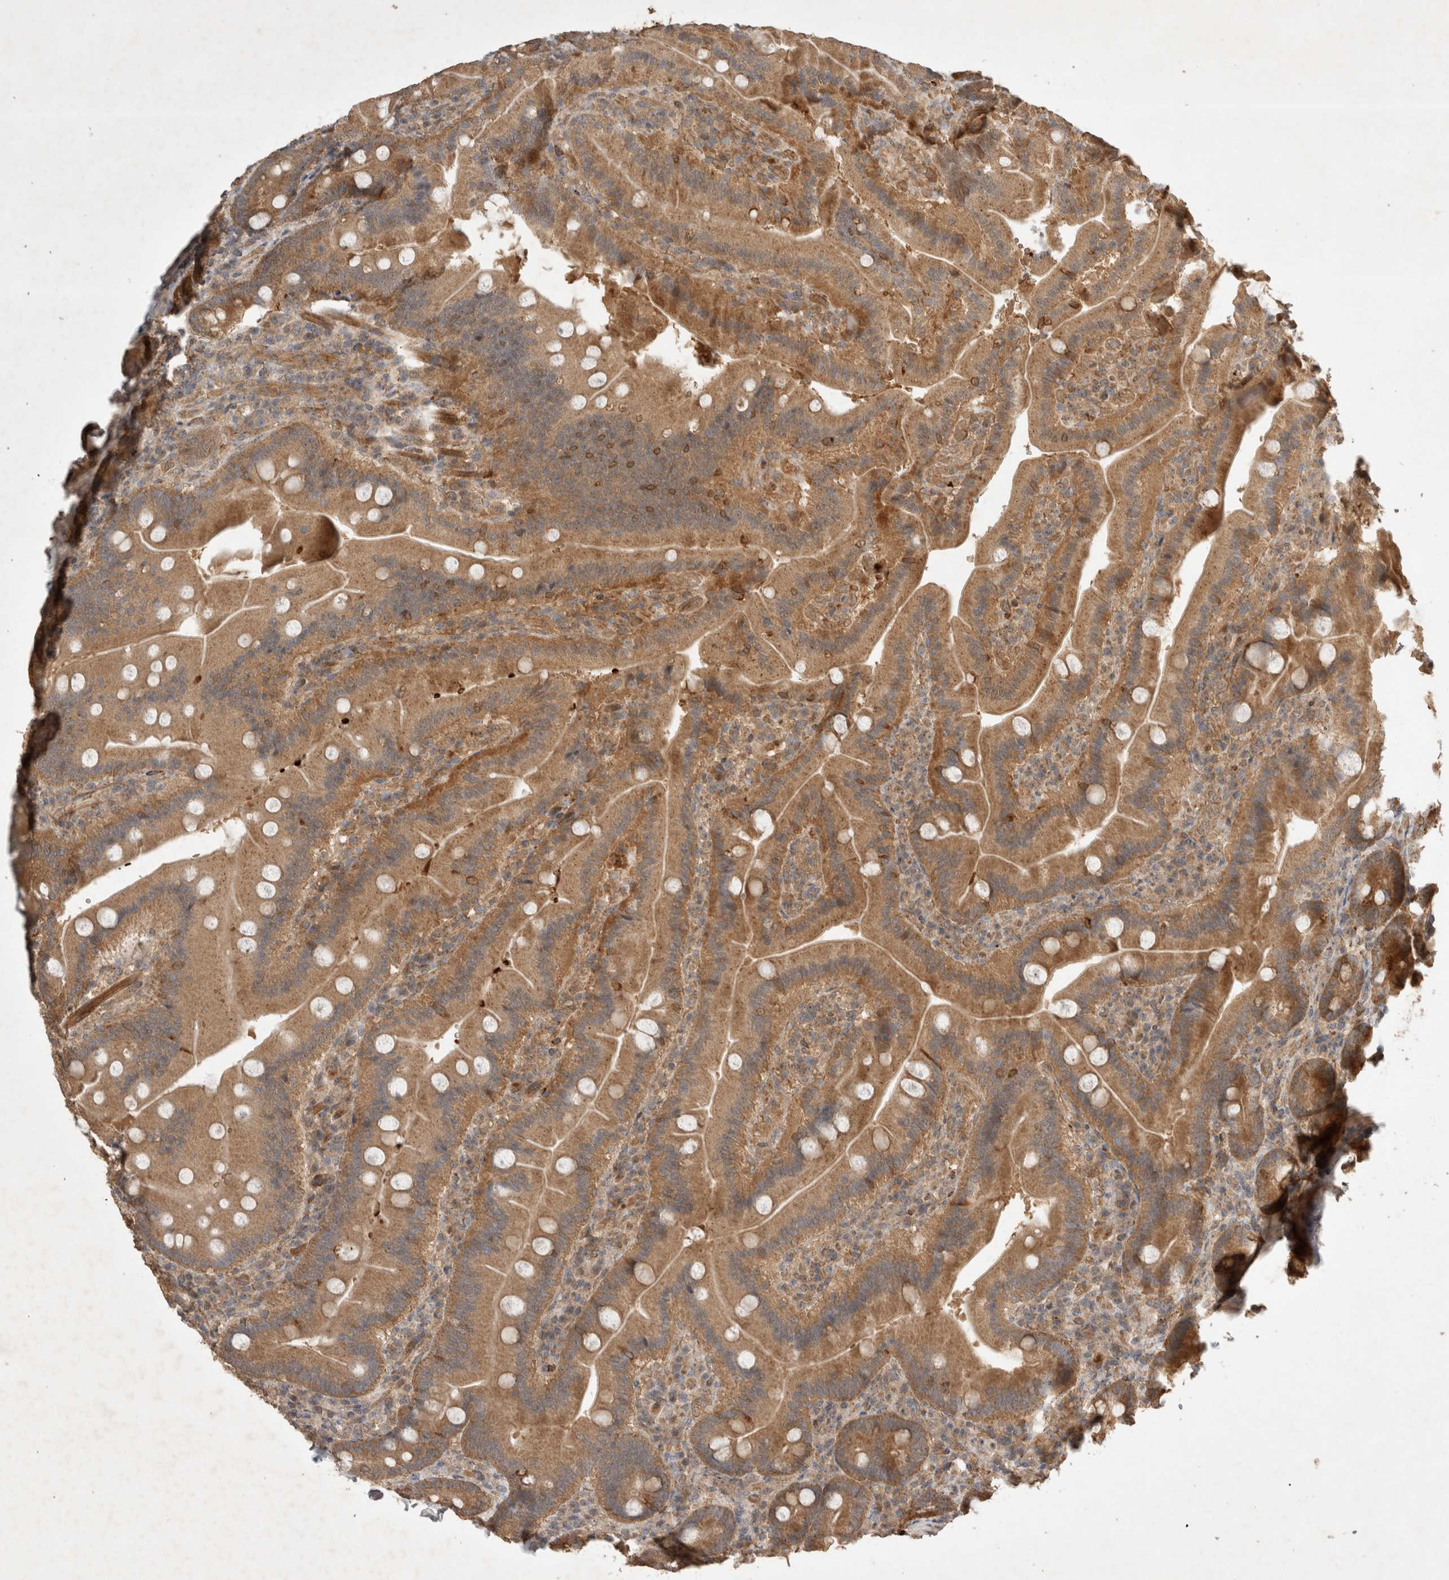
{"staining": {"intensity": "moderate", "quantity": ">75%", "location": "cytoplasmic/membranous"}, "tissue": "duodenum", "cell_type": "Glandular cells", "image_type": "normal", "snomed": [{"axis": "morphology", "description": "Normal tissue, NOS"}, {"axis": "topography", "description": "Duodenum"}], "caption": "About >75% of glandular cells in benign human duodenum reveal moderate cytoplasmic/membranous protein staining as visualized by brown immunohistochemical staining.", "gene": "FAM221A", "patient": {"sex": "female", "age": 62}}